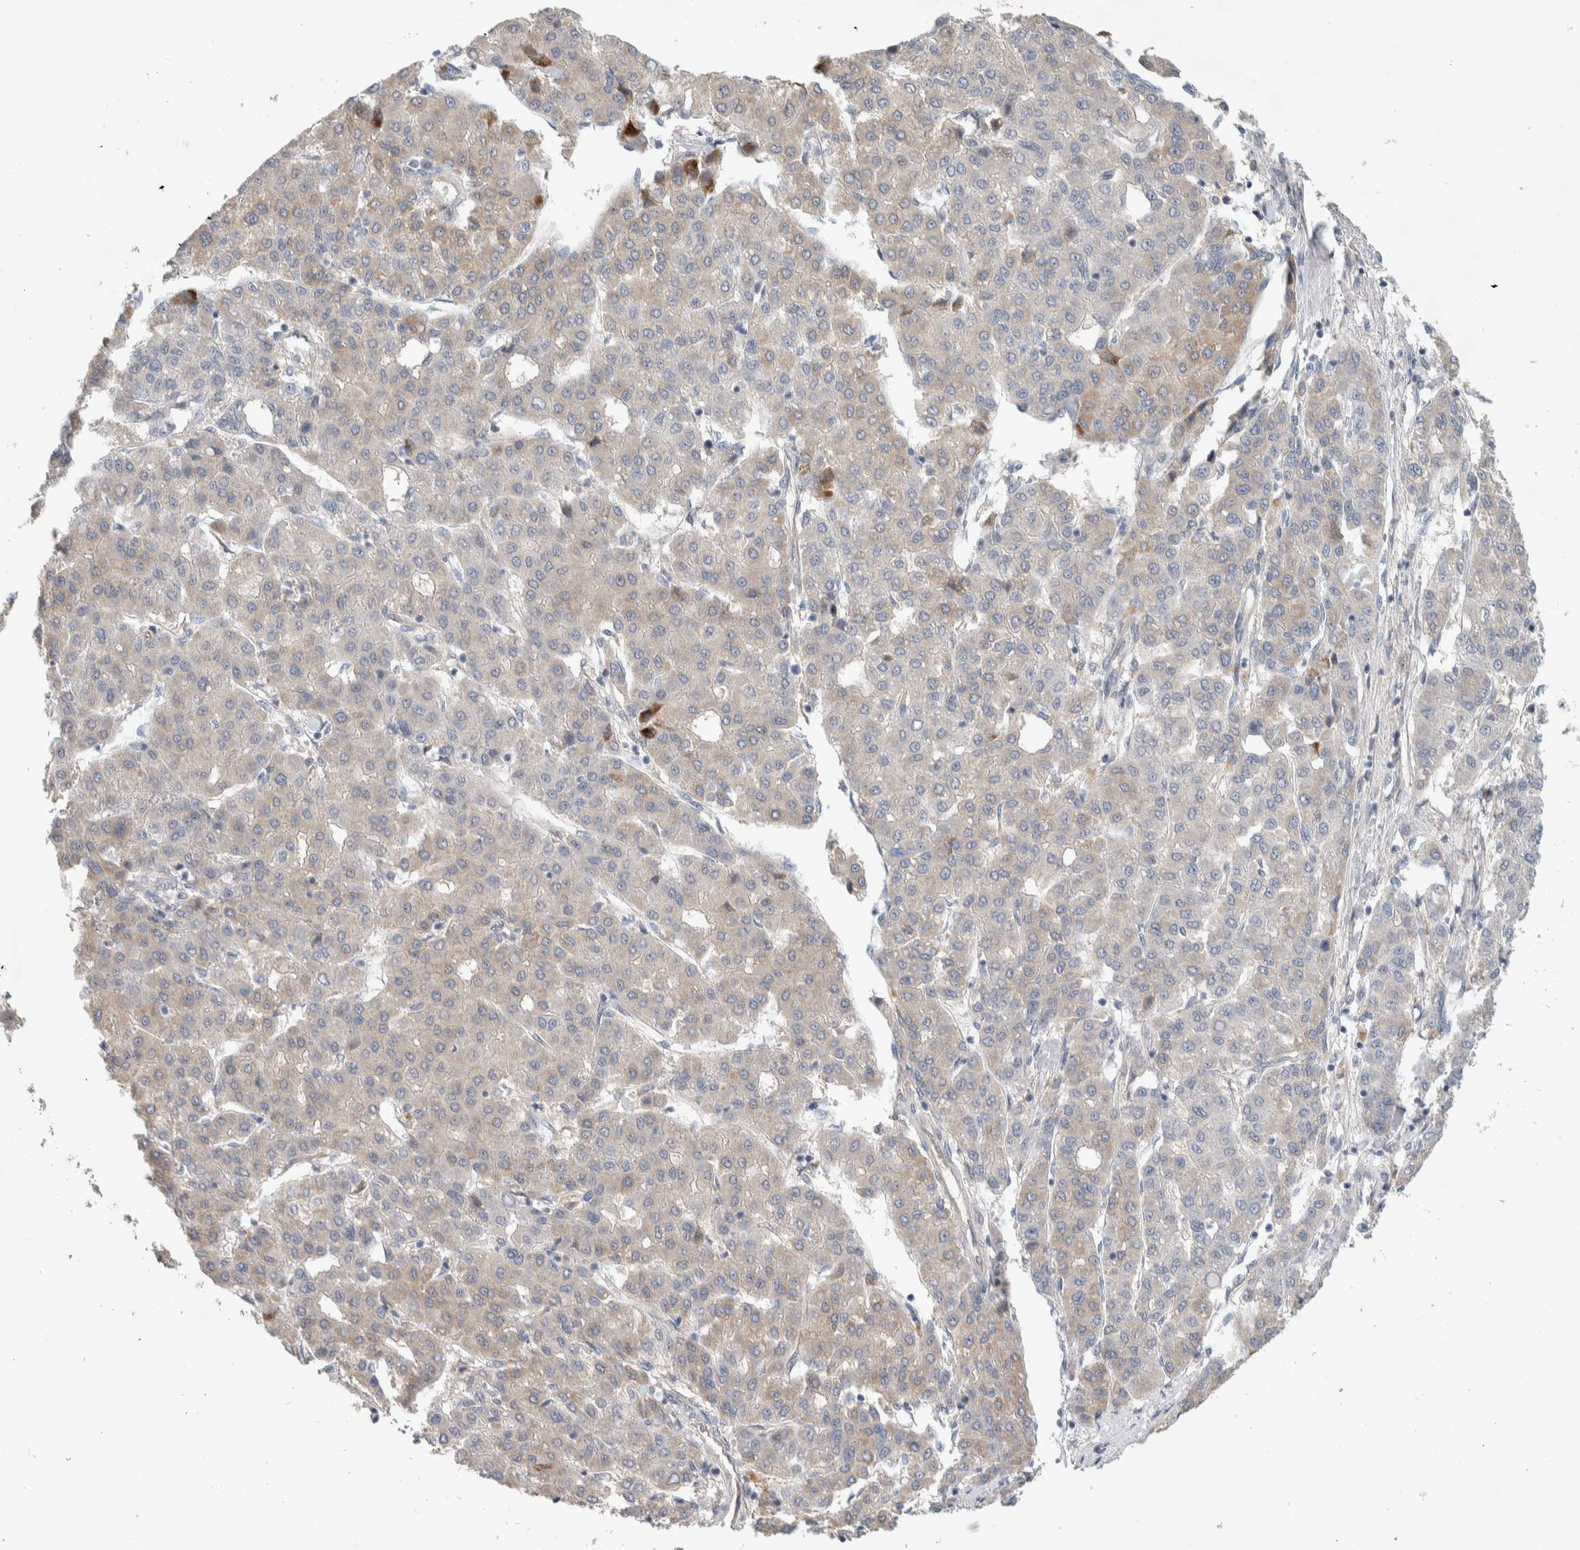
{"staining": {"intensity": "weak", "quantity": "25%-75%", "location": "cytoplasmic/membranous"}, "tissue": "liver cancer", "cell_type": "Tumor cells", "image_type": "cancer", "snomed": [{"axis": "morphology", "description": "Carcinoma, Hepatocellular, NOS"}, {"axis": "topography", "description": "Liver"}], "caption": "Immunohistochemical staining of liver cancer (hepatocellular carcinoma) reveals low levels of weak cytoplasmic/membranous staining in about 25%-75% of tumor cells. The protein is stained brown, and the nuclei are stained in blue (DAB IHC with brightfield microscopy, high magnification).", "gene": "DEPTOR", "patient": {"sex": "male", "age": 65}}